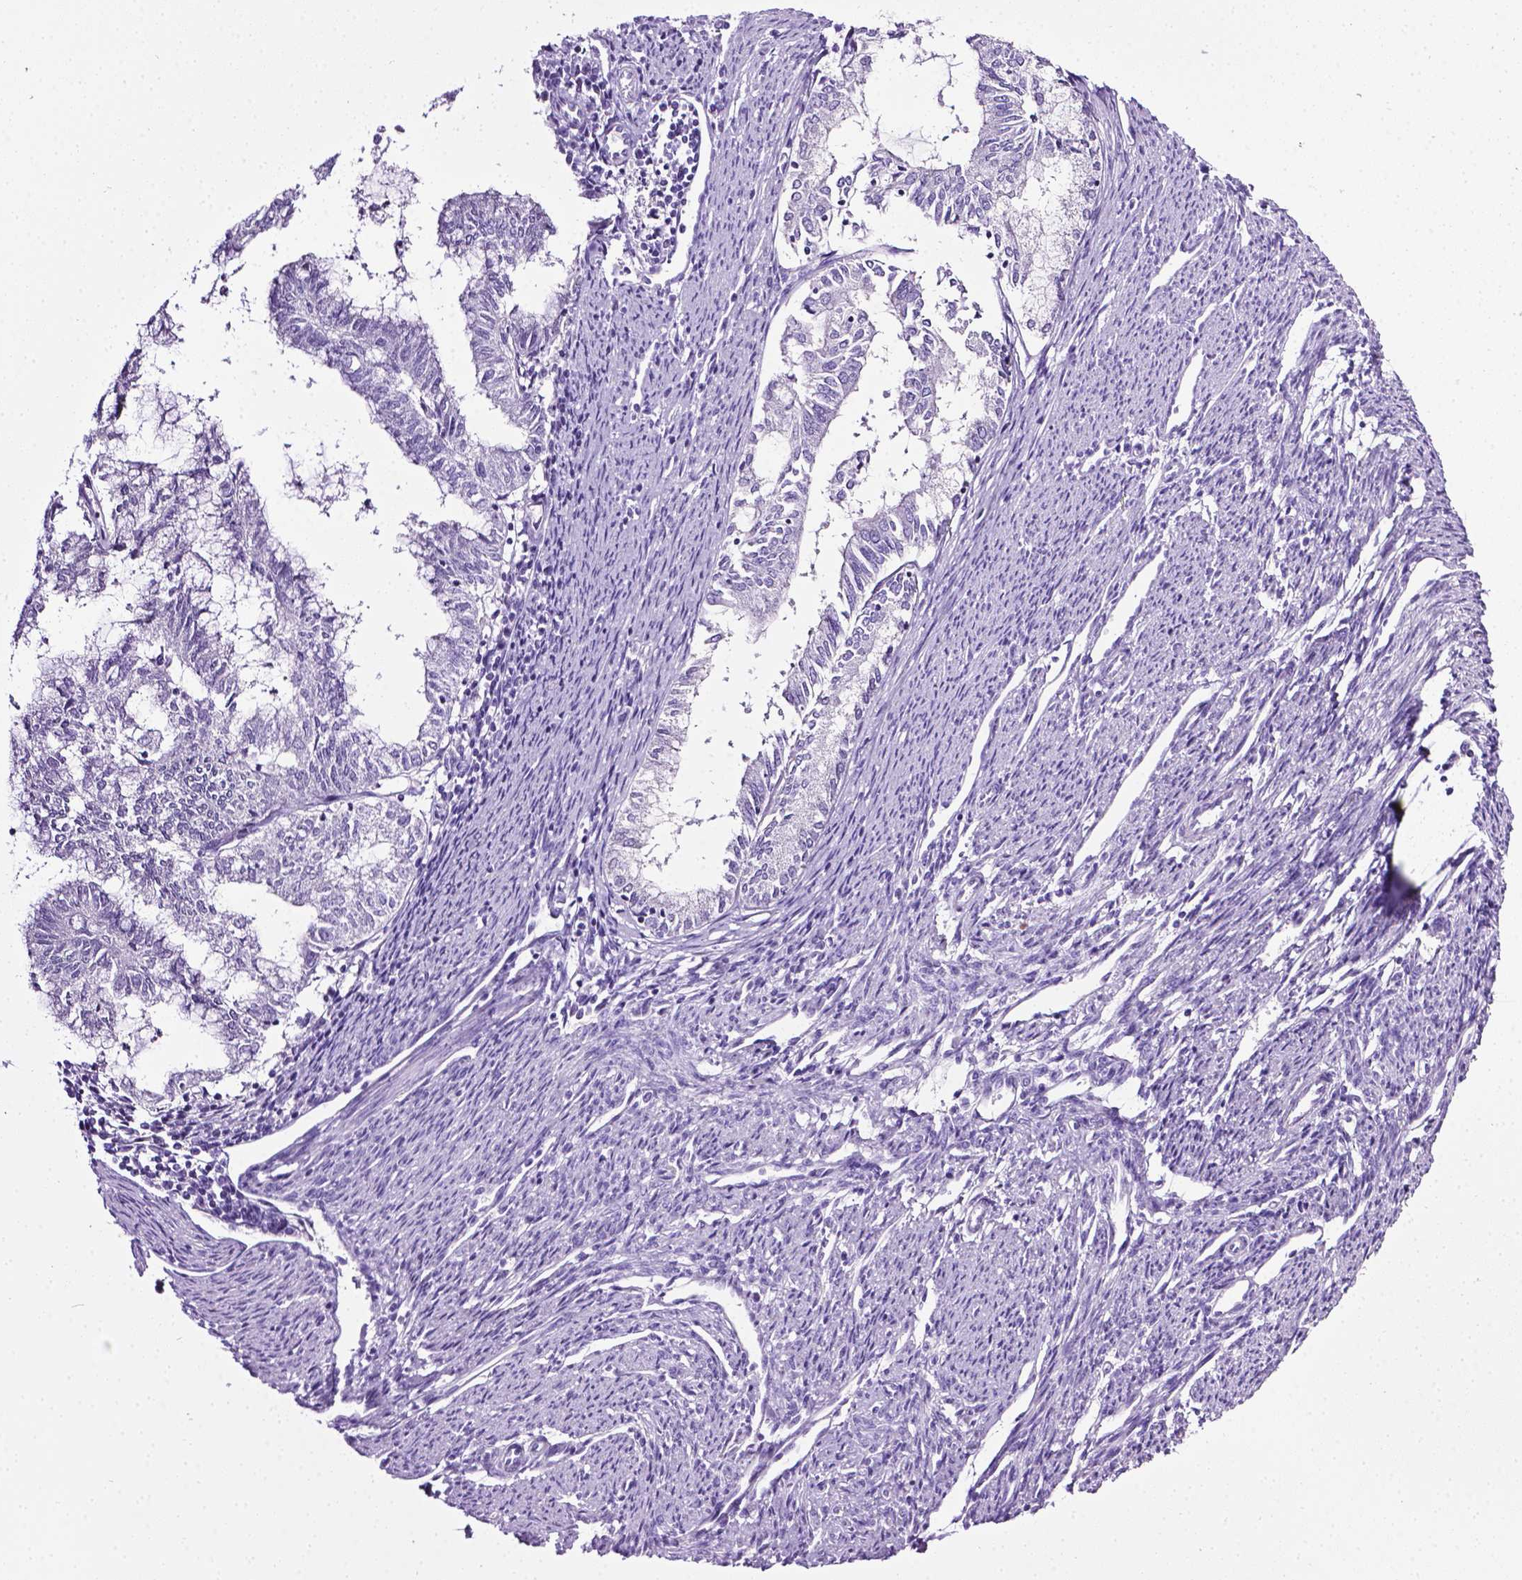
{"staining": {"intensity": "negative", "quantity": "none", "location": "none"}, "tissue": "endometrial cancer", "cell_type": "Tumor cells", "image_type": "cancer", "snomed": [{"axis": "morphology", "description": "Adenocarcinoma, NOS"}, {"axis": "topography", "description": "Endometrium"}], "caption": "This micrograph is of endometrial cancer (adenocarcinoma) stained with immunohistochemistry to label a protein in brown with the nuclei are counter-stained blue. There is no staining in tumor cells. (DAB (3,3'-diaminobenzidine) immunohistochemistry with hematoxylin counter stain).", "gene": "LELP1", "patient": {"sex": "female", "age": 79}}